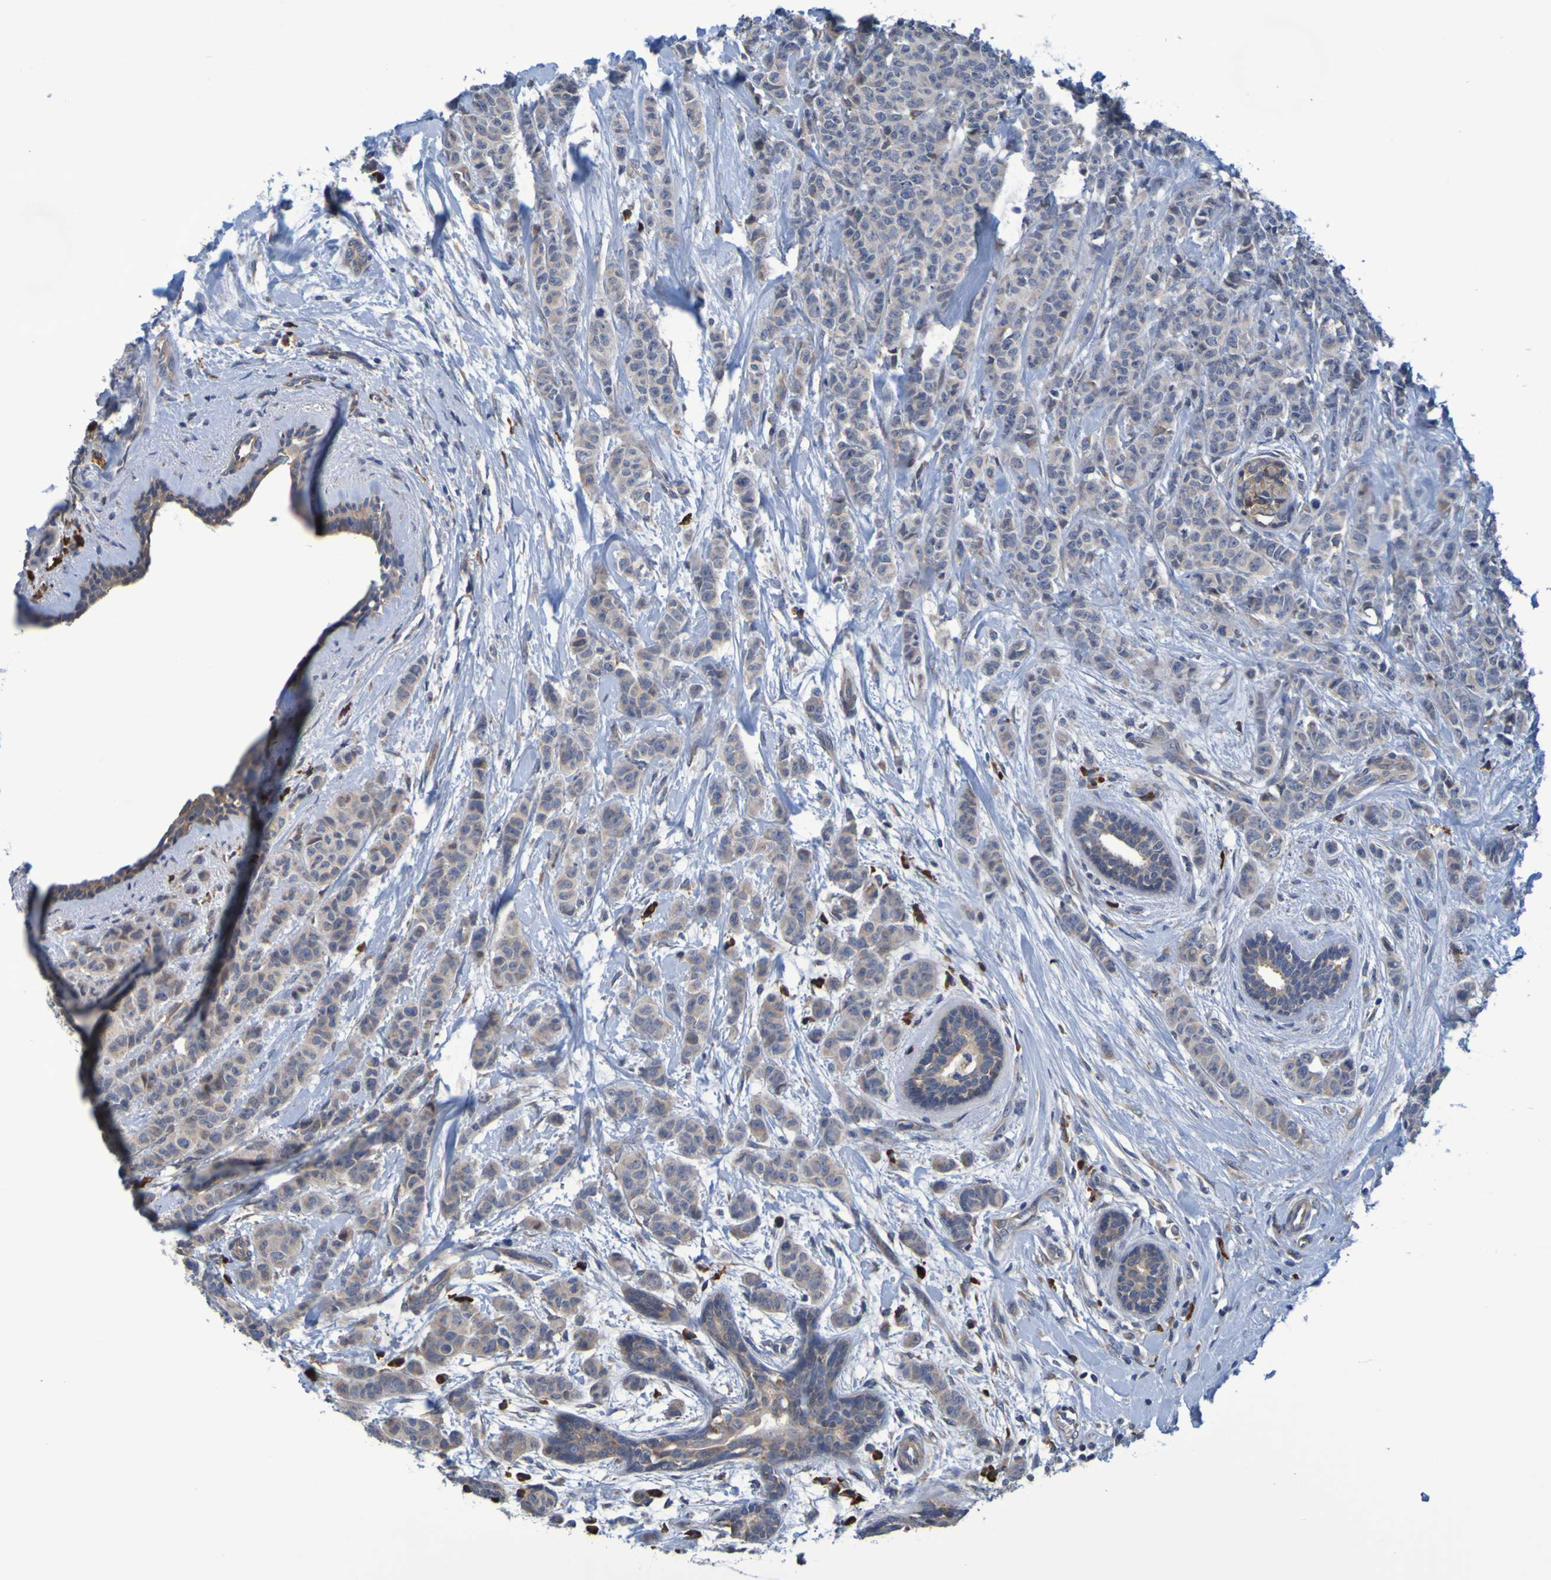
{"staining": {"intensity": "weak", "quantity": ">75%", "location": "cytoplasmic/membranous"}, "tissue": "breast cancer", "cell_type": "Tumor cells", "image_type": "cancer", "snomed": [{"axis": "morphology", "description": "Normal tissue, NOS"}, {"axis": "morphology", "description": "Duct carcinoma"}, {"axis": "topography", "description": "Breast"}], "caption": "Breast cancer (invasive ductal carcinoma) stained with a protein marker shows weak staining in tumor cells.", "gene": "CLDN18", "patient": {"sex": "female", "age": 40}}